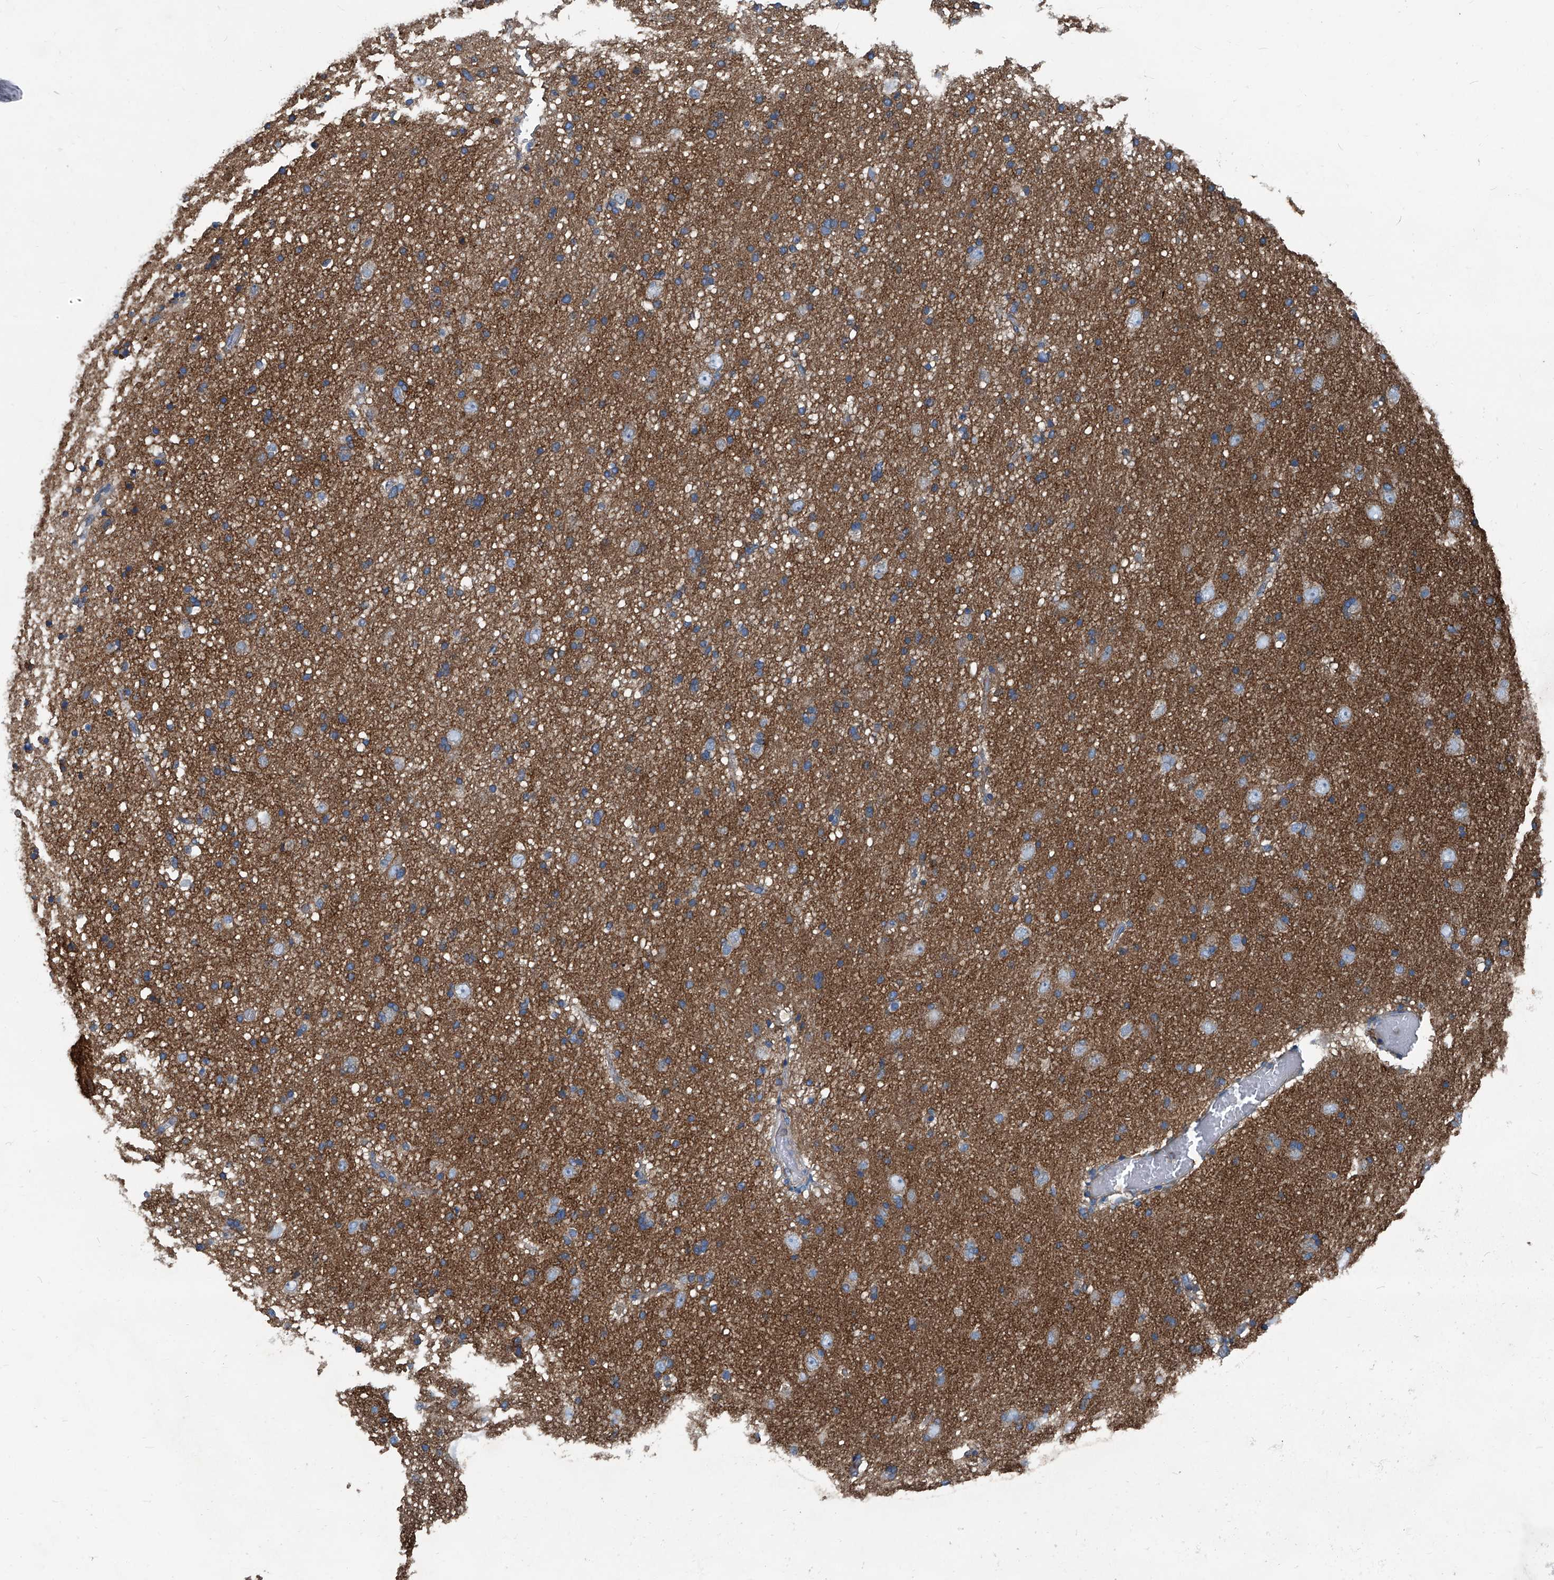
{"staining": {"intensity": "negative", "quantity": "none", "location": "none"}, "tissue": "cerebral cortex", "cell_type": "Endothelial cells", "image_type": "normal", "snomed": [{"axis": "morphology", "description": "Normal tissue, NOS"}, {"axis": "topography", "description": "Cerebral cortex"}], "caption": "Protein analysis of normal cerebral cortex exhibits no significant staining in endothelial cells. (DAB (3,3'-diaminobenzidine) immunohistochemistry (IHC) with hematoxylin counter stain).", "gene": "SEPTIN7", "patient": {"sex": "male", "age": 34}}